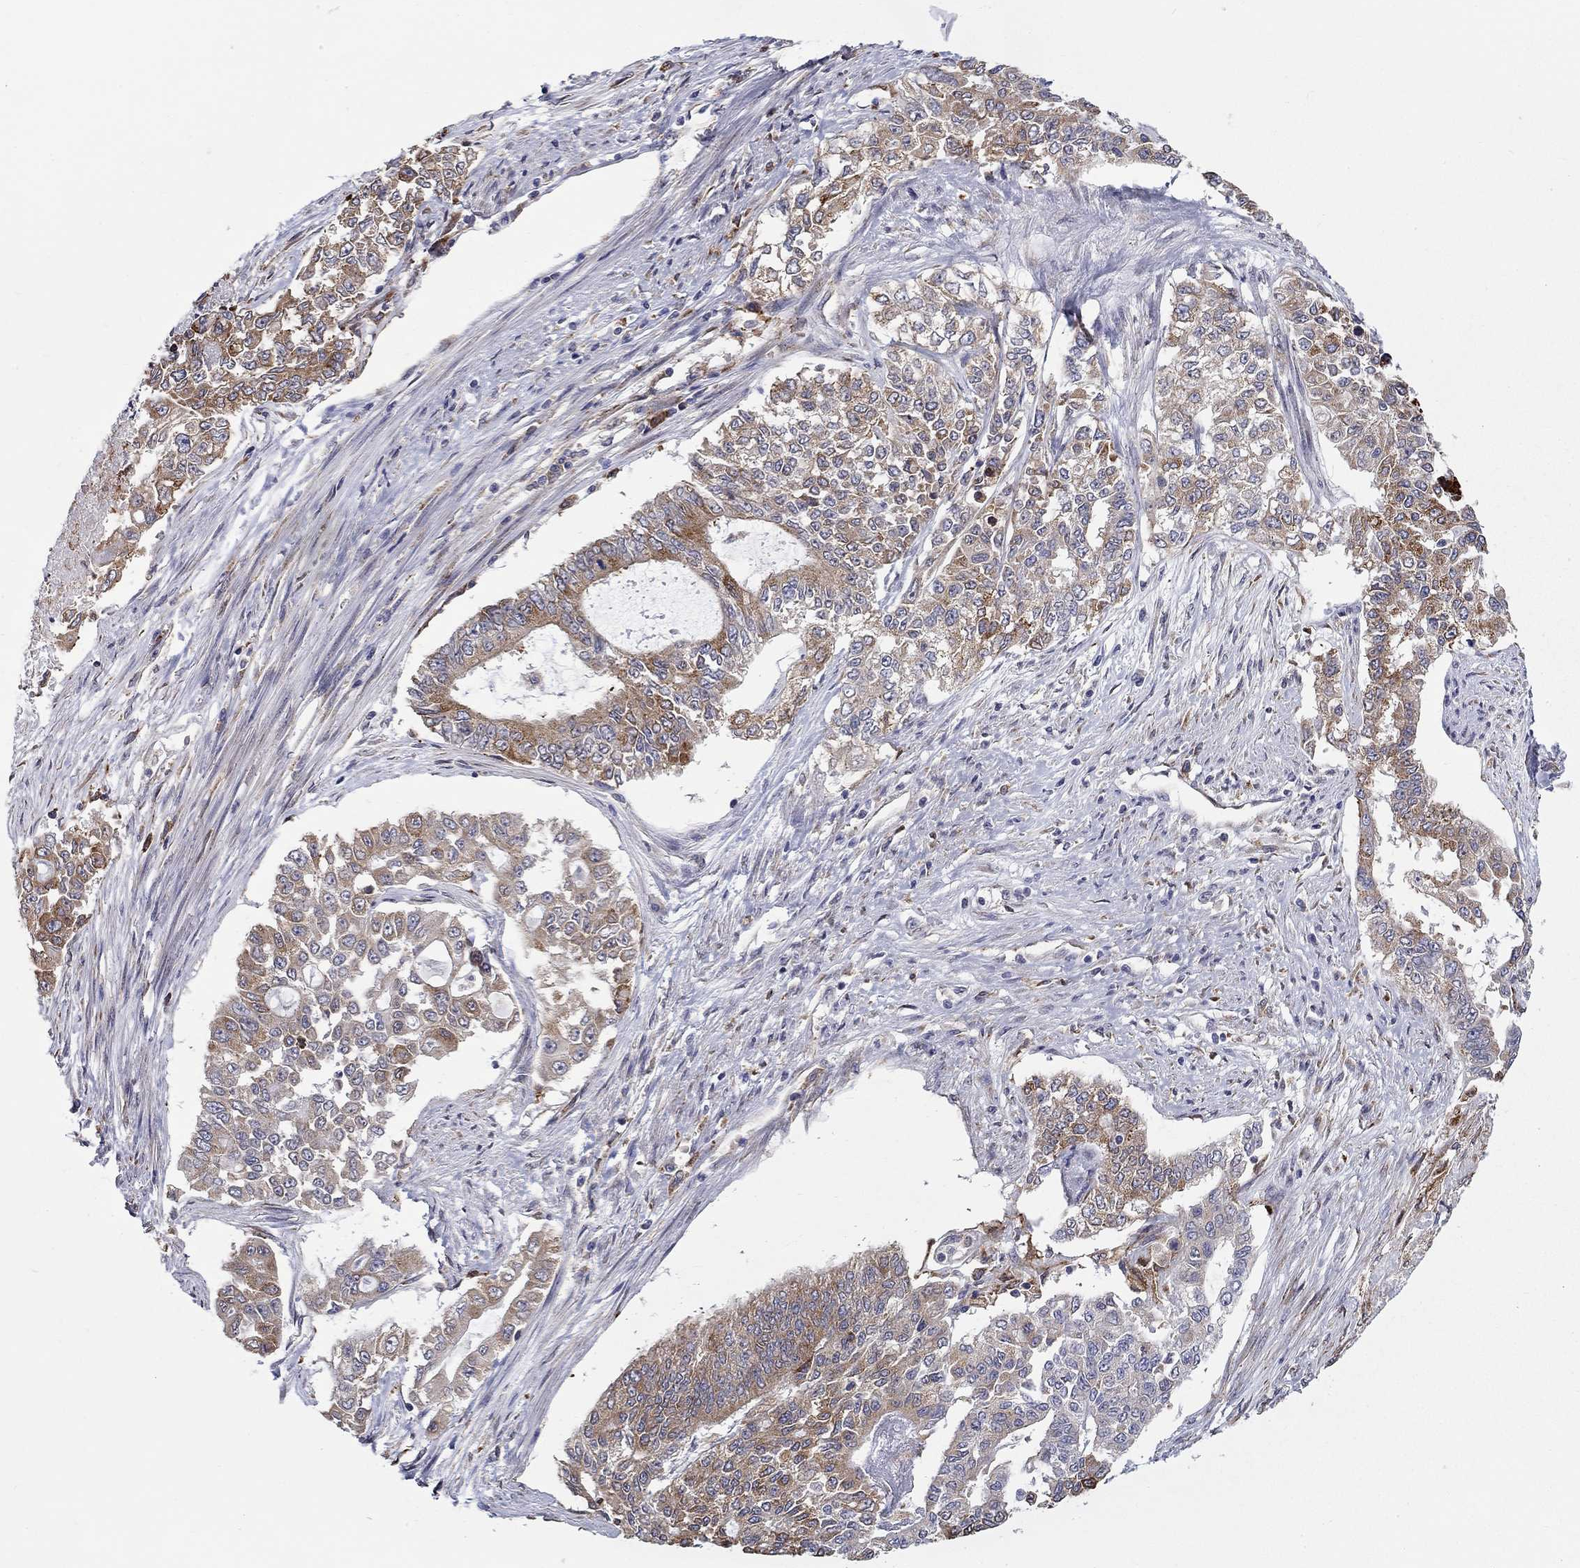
{"staining": {"intensity": "moderate", "quantity": ">75%", "location": "cytoplasmic/membranous"}, "tissue": "endometrial cancer", "cell_type": "Tumor cells", "image_type": "cancer", "snomed": [{"axis": "morphology", "description": "Adenocarcinoma, NOS"}, {"axis": "topography", "description": "Uterus"}], "caption": "DAB immunohistochemical staining of endometrial cancer (adenocarcinoma) displays moderate cytoplasmic/membranous protein expression in approximately >75% of tumor cells. (IHC, brightfield microscopy, high magnification).", "gene": "QRFPR", "patient": {"sex": "female", "age": 59}}